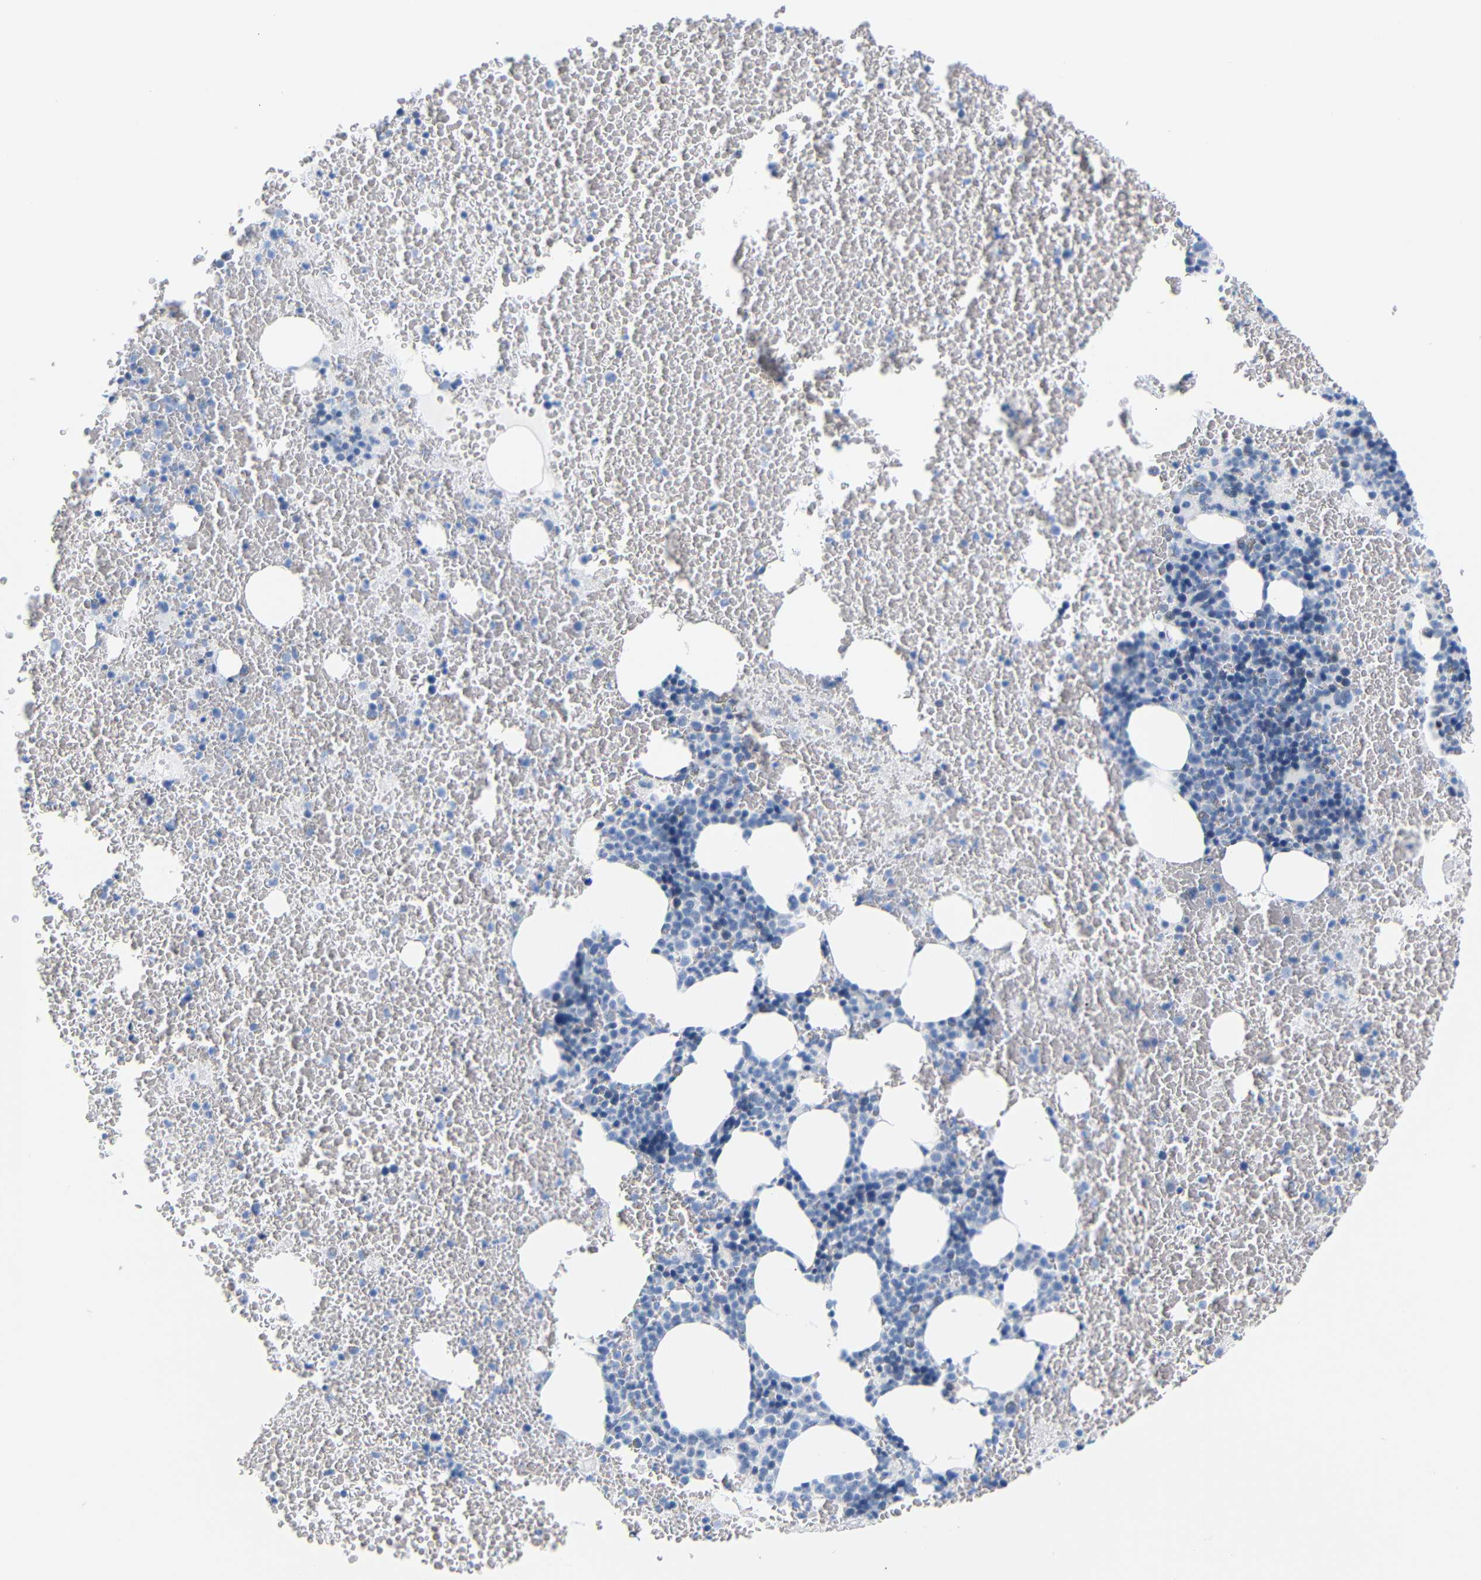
{"staining": {"intensity": "negative", "quantity": "none", "location": "none"}, "tissue": "bone marrow", "cell_type": "Hematopoietic cells", "image_type": "normal", "snomed": [{"axis": "morphology", "description": "Normal tissue, NOS"}, {"axis": "morphology", "description": "Inflammation, NOS"}, {"axis": "topography", "description": "Bone marrow"}], "caption": "Immunohistochemistry (IHC) histopathology image of unremarkable human bone marrow stained for a protein (brown), which displays no positivity in hematopoietic cells. (Brightfield microscopy of DAB immunohistochemistry at high magnification).", "gene": "MT1A", "patient": {"sex": "male", "age": 47}}